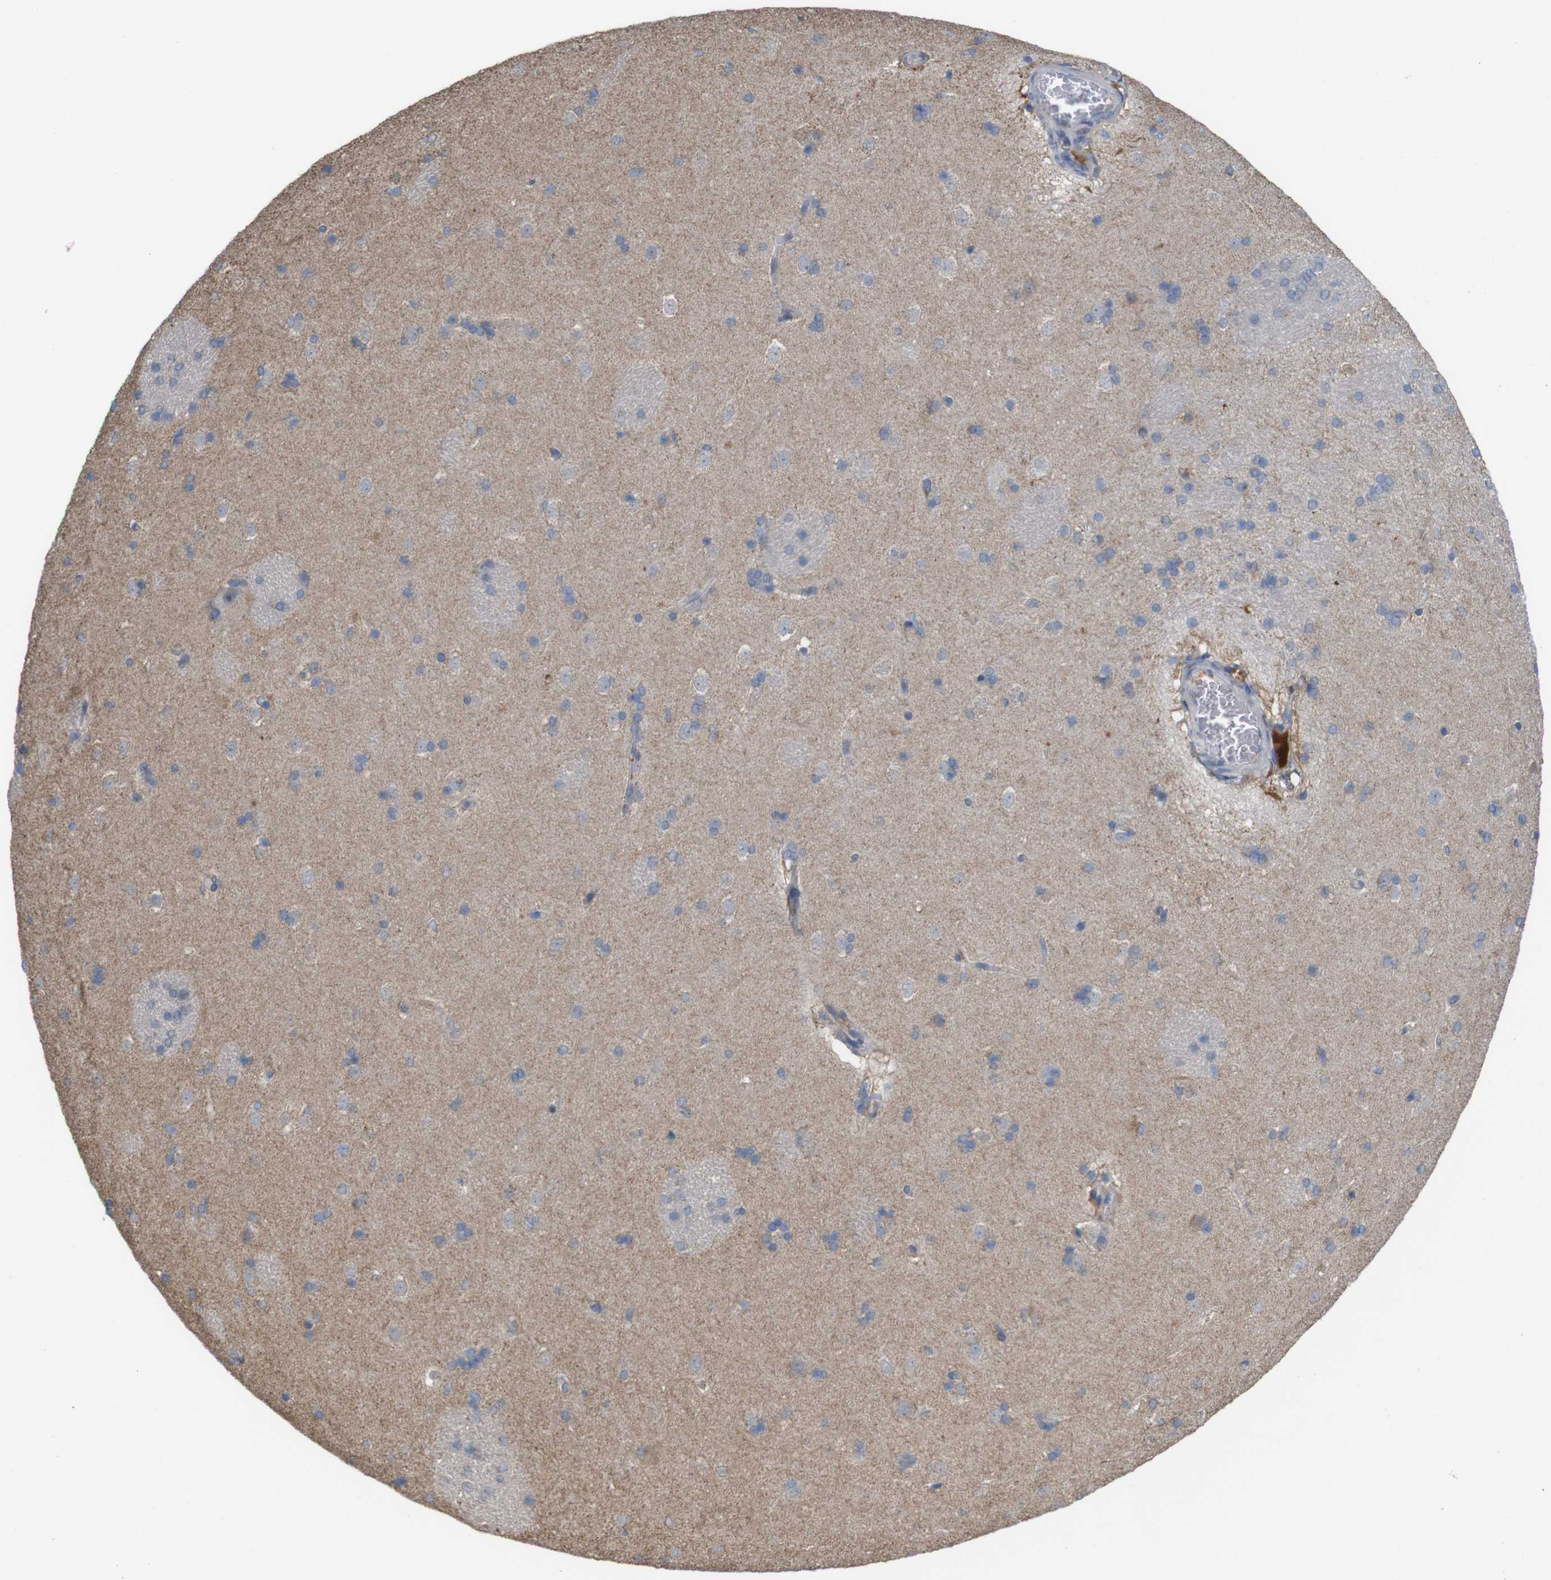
{"staining": {"intensity": "weak", "quantity": "<25%", "location": "cytoplasmic/membranous"}, "tissue": "caudate", "cell_type": "Glial cells", "image_type": "normal", "snomed": [{"axis": "morphology", "description": "Normal tissue, NOS"}, {"axis": "topography", "description": "Lateral ventricle wall"}], "caption": "Immunohistochemistry photomicrograph of normal caudate stained for a protein (brown), which displays no positivity in glial cells.", "gene": "PTPRR", "patient": {"sex": "female", "age": 19}}